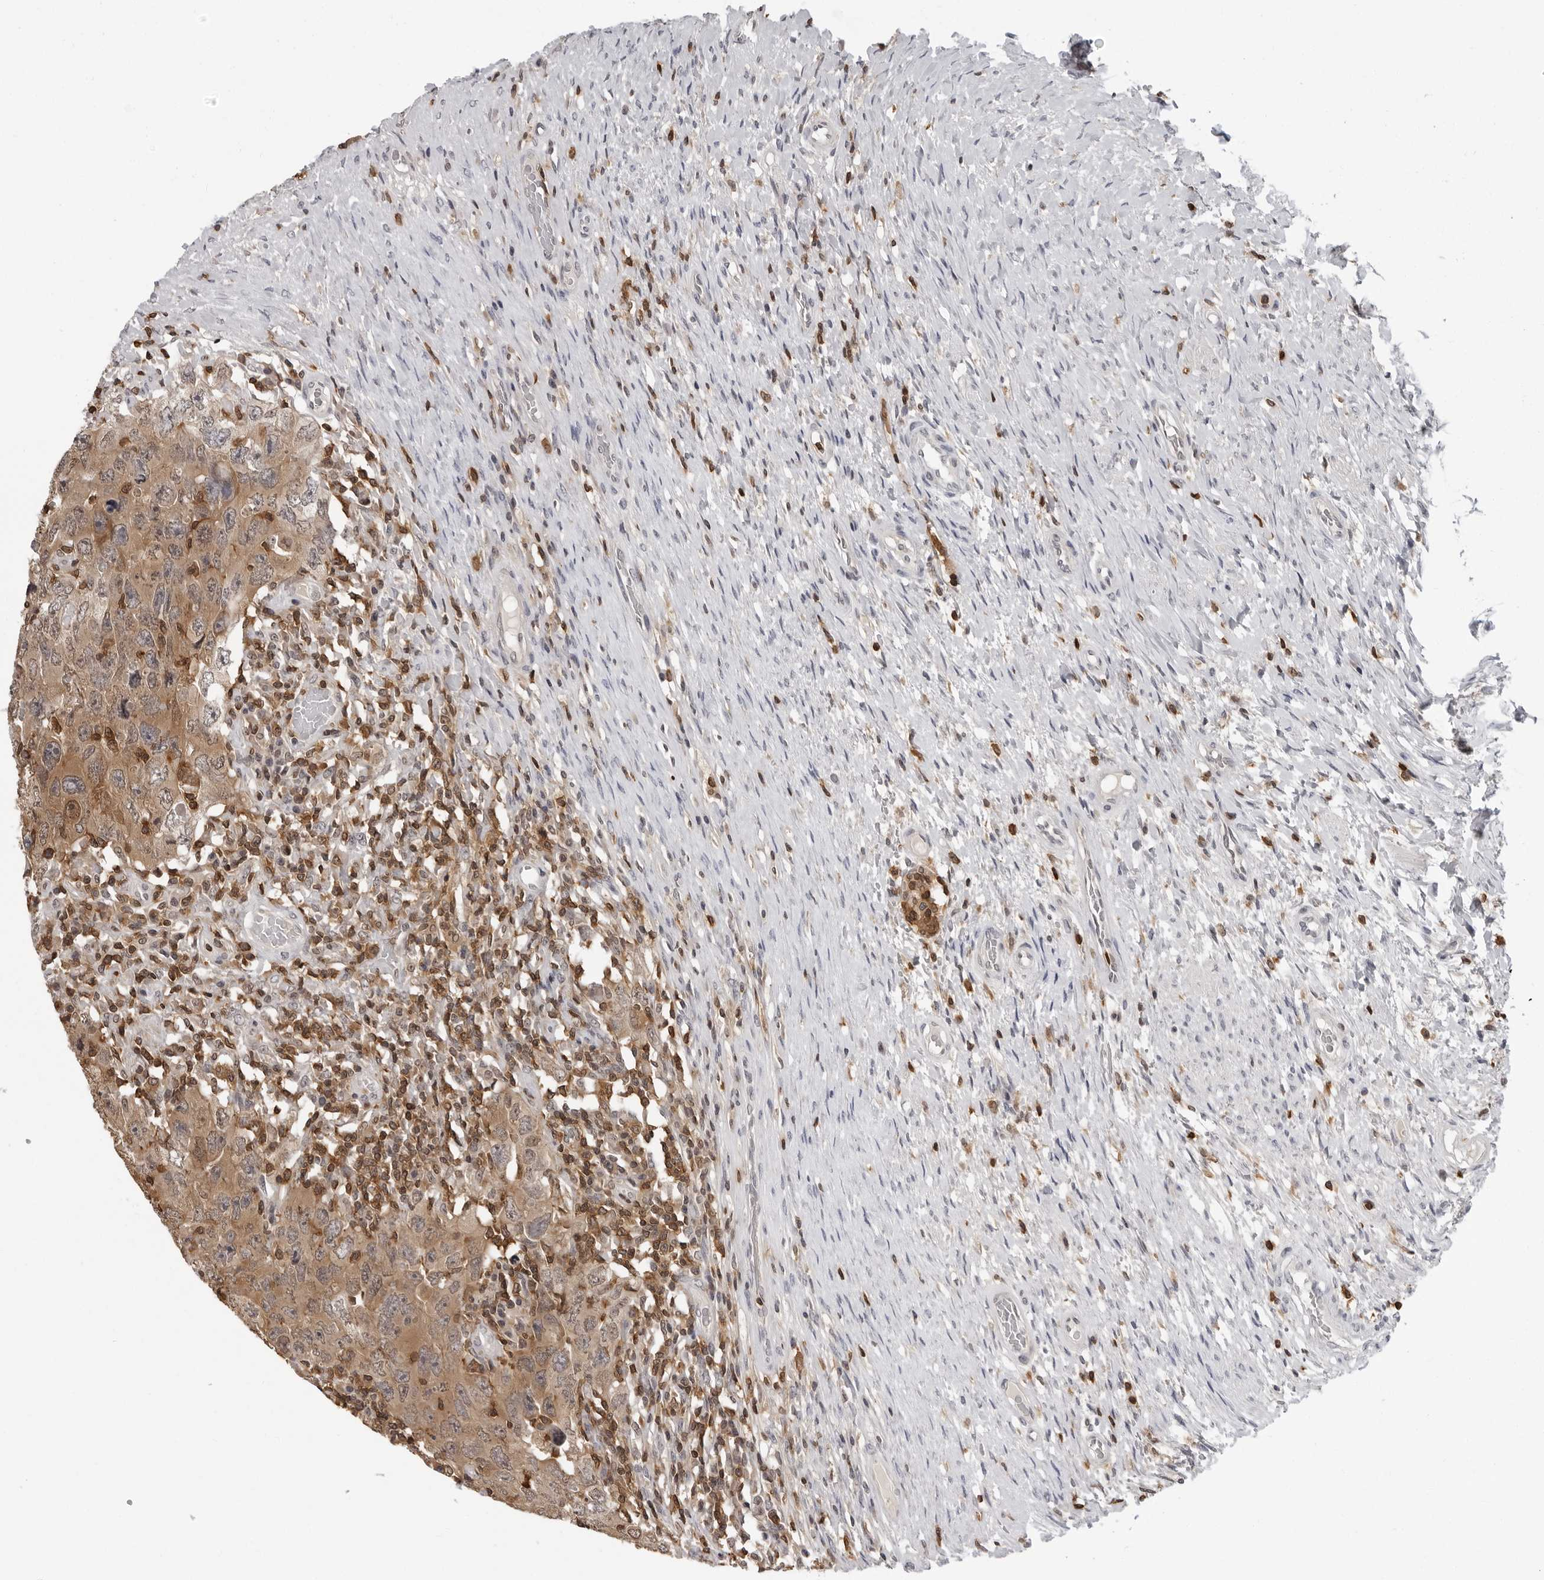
{"staining": {"intensity": "moderate", "quantity": ">75%", "location": "cytoplasmic/membranous"}, "tissue": "testis cancer", "cell_type": "Tumor cells", "image_type": "cancer", "snomed": [{"axis": "morphology", "description": "Carcinoma, Embryonal, NOS"}, {"axis": "topography", "description": "Testis"}], "caption": "Immunohistochemical staining of testis cancer exhibits medium levels of moderate cytoplasmic/membranous protein positivity in about >75% of tumor cells.", "gene": "HSPH1", "patient": {"sex": "male", "age": 26}}